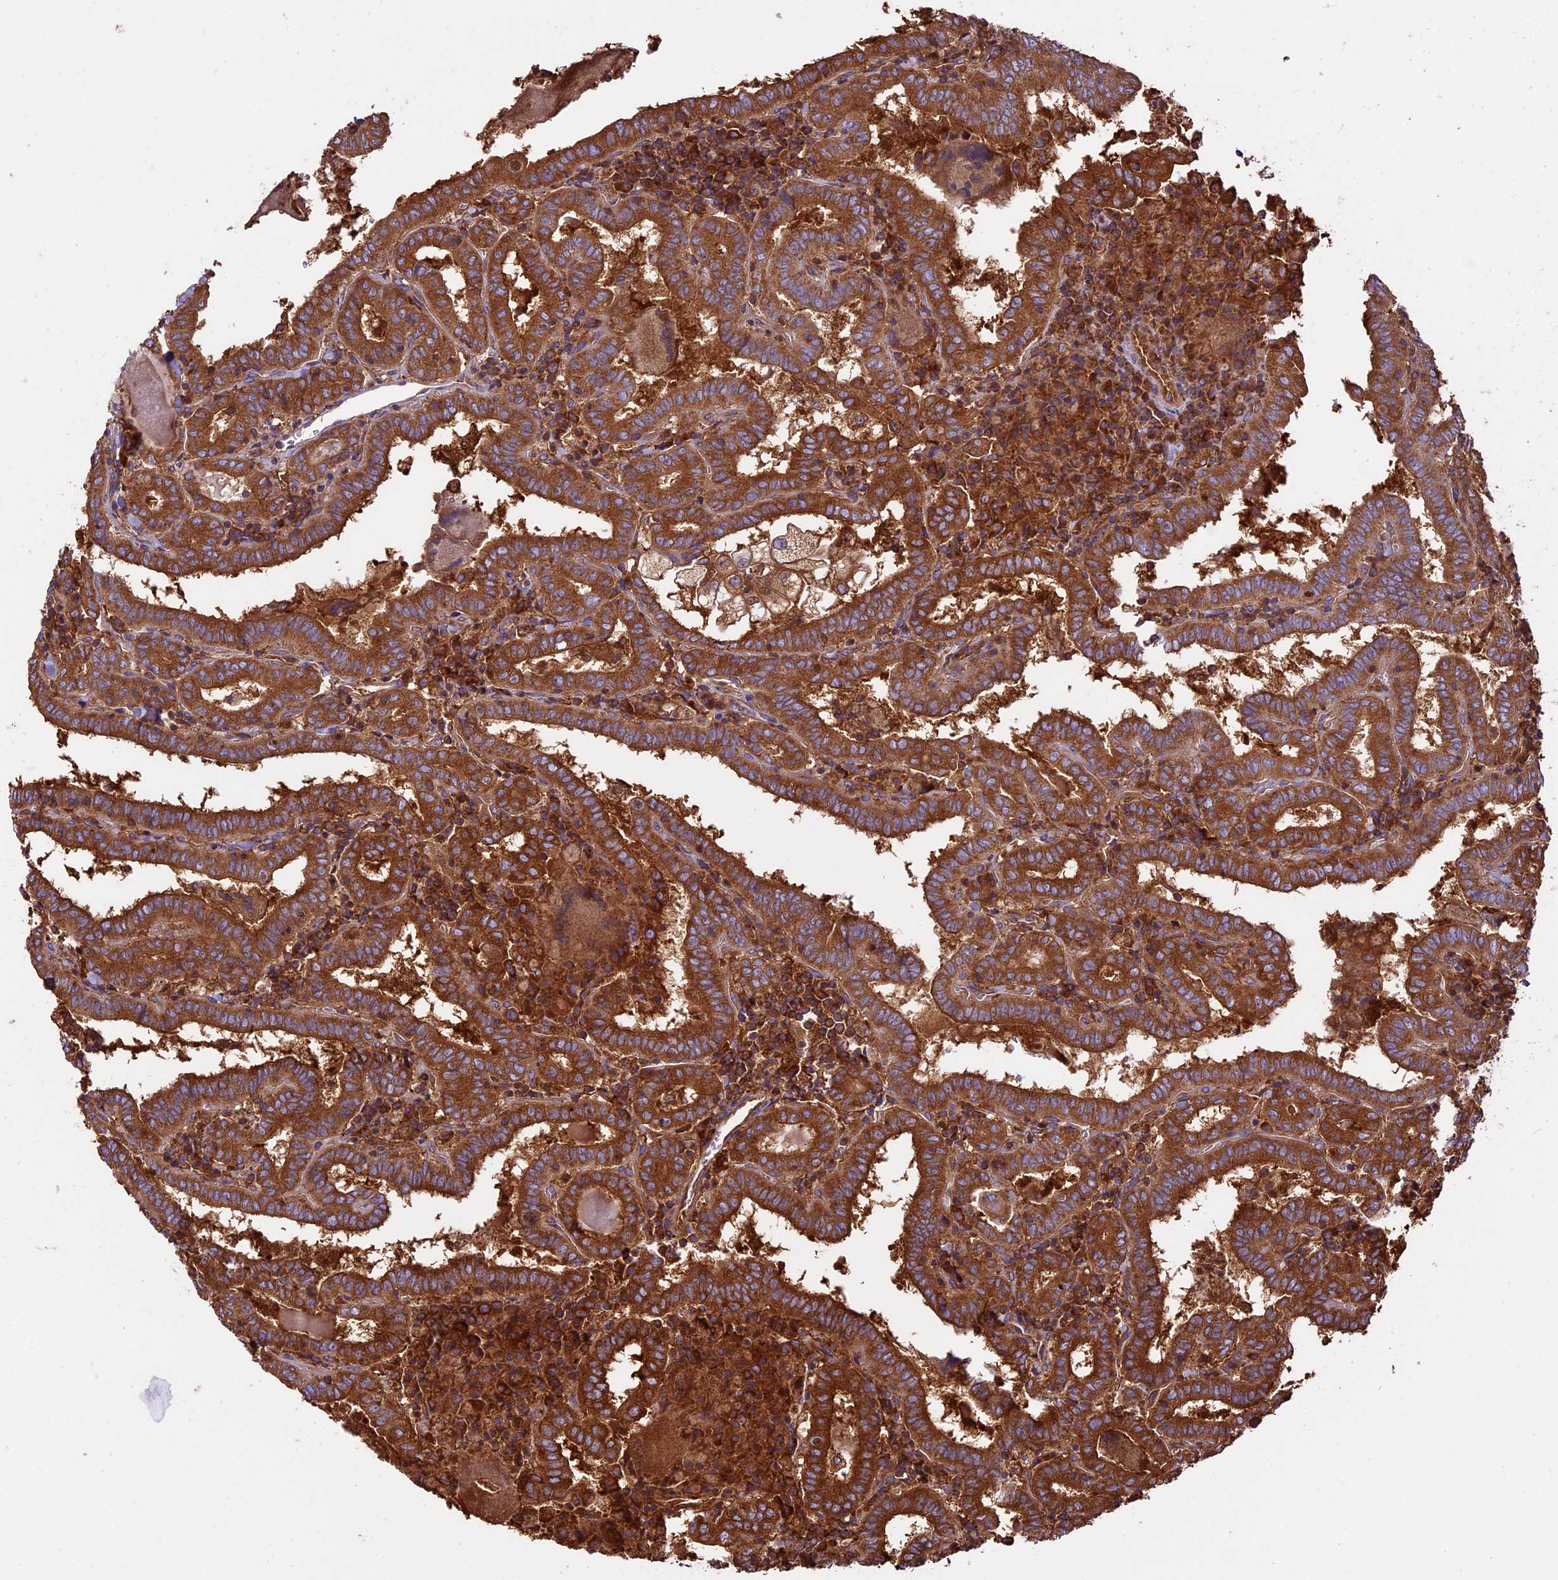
{"staining": {"intensity": "strong", "quantity": ">75%", "location": "cytoplasmic/membranous"}, "tissue": "thyroid cancer", "cell_type": "Tumor cells", "image_type": "cancer", "snomed": [{"axis": "morphology", "description": "Papillary adenocarcinoma, NOS"}, {"axis": "topography", "description": "Thyroid gland"}], "caption": "Papillary adenocarcinoma (thyroid) tissue exhibits strong cytoplasmic/membranous staining in about >75% of tumor cells, visualized by immunohistochemistry.", "gene": "KARS1", "patient": {"sex": "female", "age": 72}}